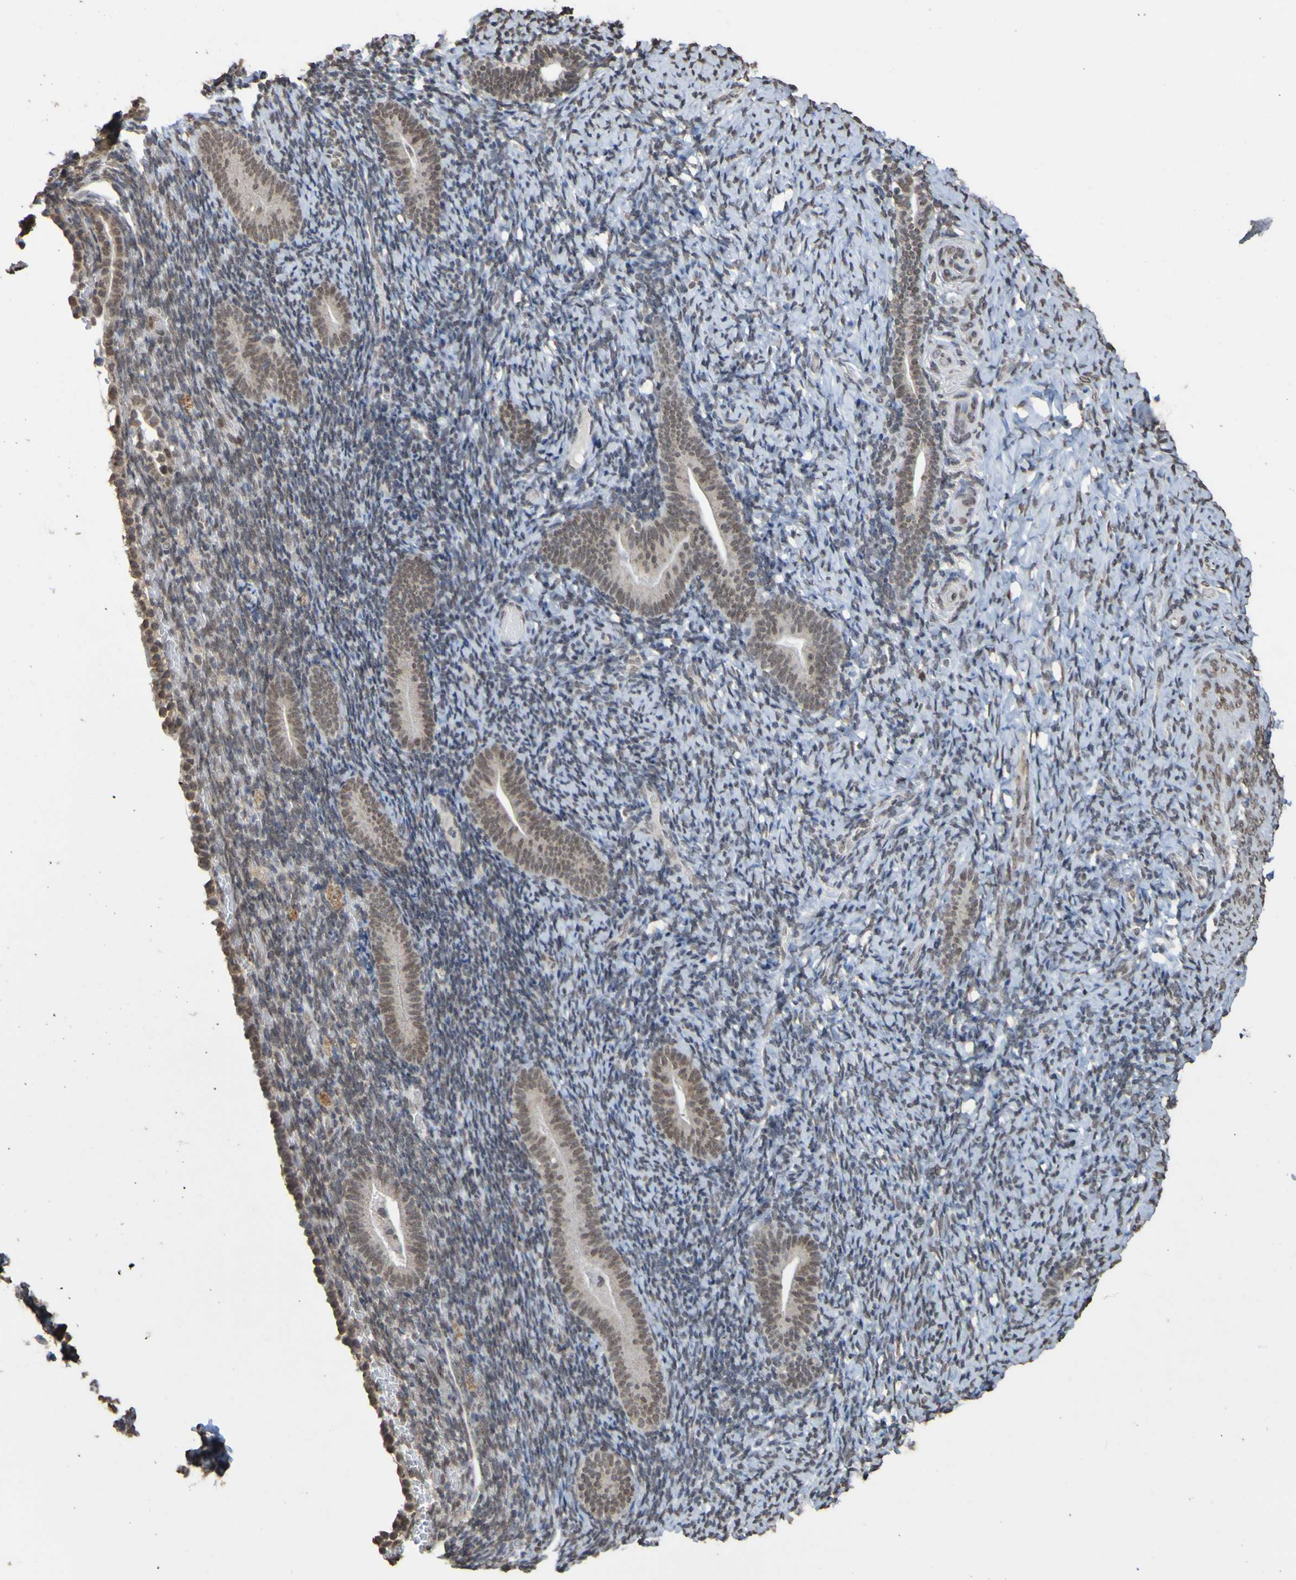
{"staining": {"intensity": "negative", "quantity": "none", "location": "none"}, "tissue": "endometrium", "cell_type": "Cells in endometrial stroma", "image_type": "normal", "snomed": [{"axis": "morphology", "description": "Normal tissue, NOS"}, {"axis": "topography", "description": "Endometrium"}], "caption": "DAB immunohistochemical staining of normal human endometrium exhibits no significant staining in cells in endometrial stroma.", "gene": "ALKBH2", "patient": {"sex": "female", "age": 51}}